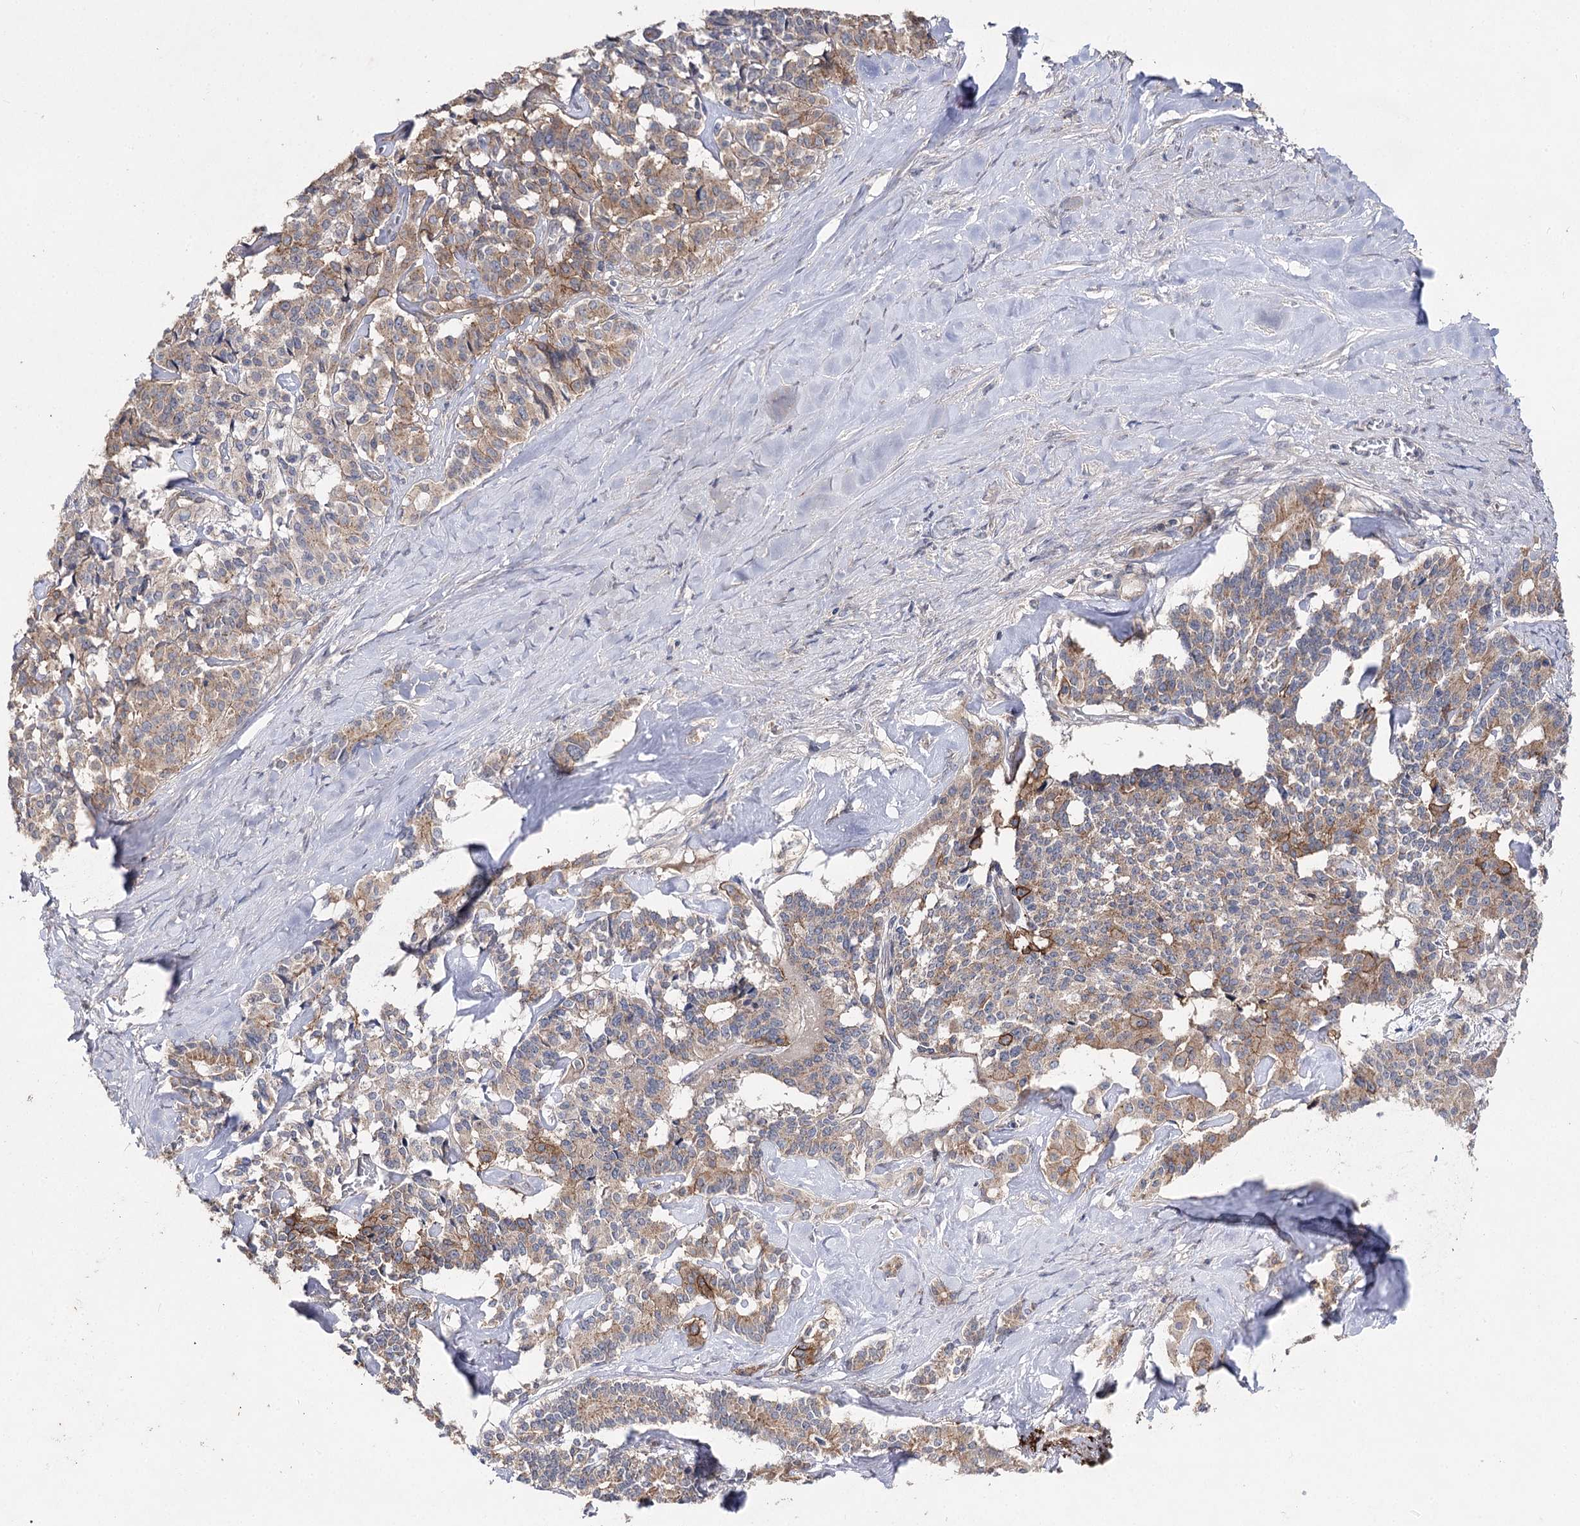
{"staining": {"intensity": "moderate", "quantity": "25%-75%", "location": "cytoplasmic/membranous"}, "tissue": "pancreatic cancer", "cell_type": "Tumor cells", "image_type": "cancer", "snomed": [{"axis": "morphology", "description": "Adenocarcinoma, NOS"}, {"axis": "topography", "description": "Pancreas"}], "caption": "Immunohistochemistry (DAB) staining of human pancreatic adenocarcinoma reveals moderate cytoplasmic/membranous protein expression in approximately 25%-75% of tumor cells.", "gene": "AURKC", "patient": {"sex": "female", "age": 74}}